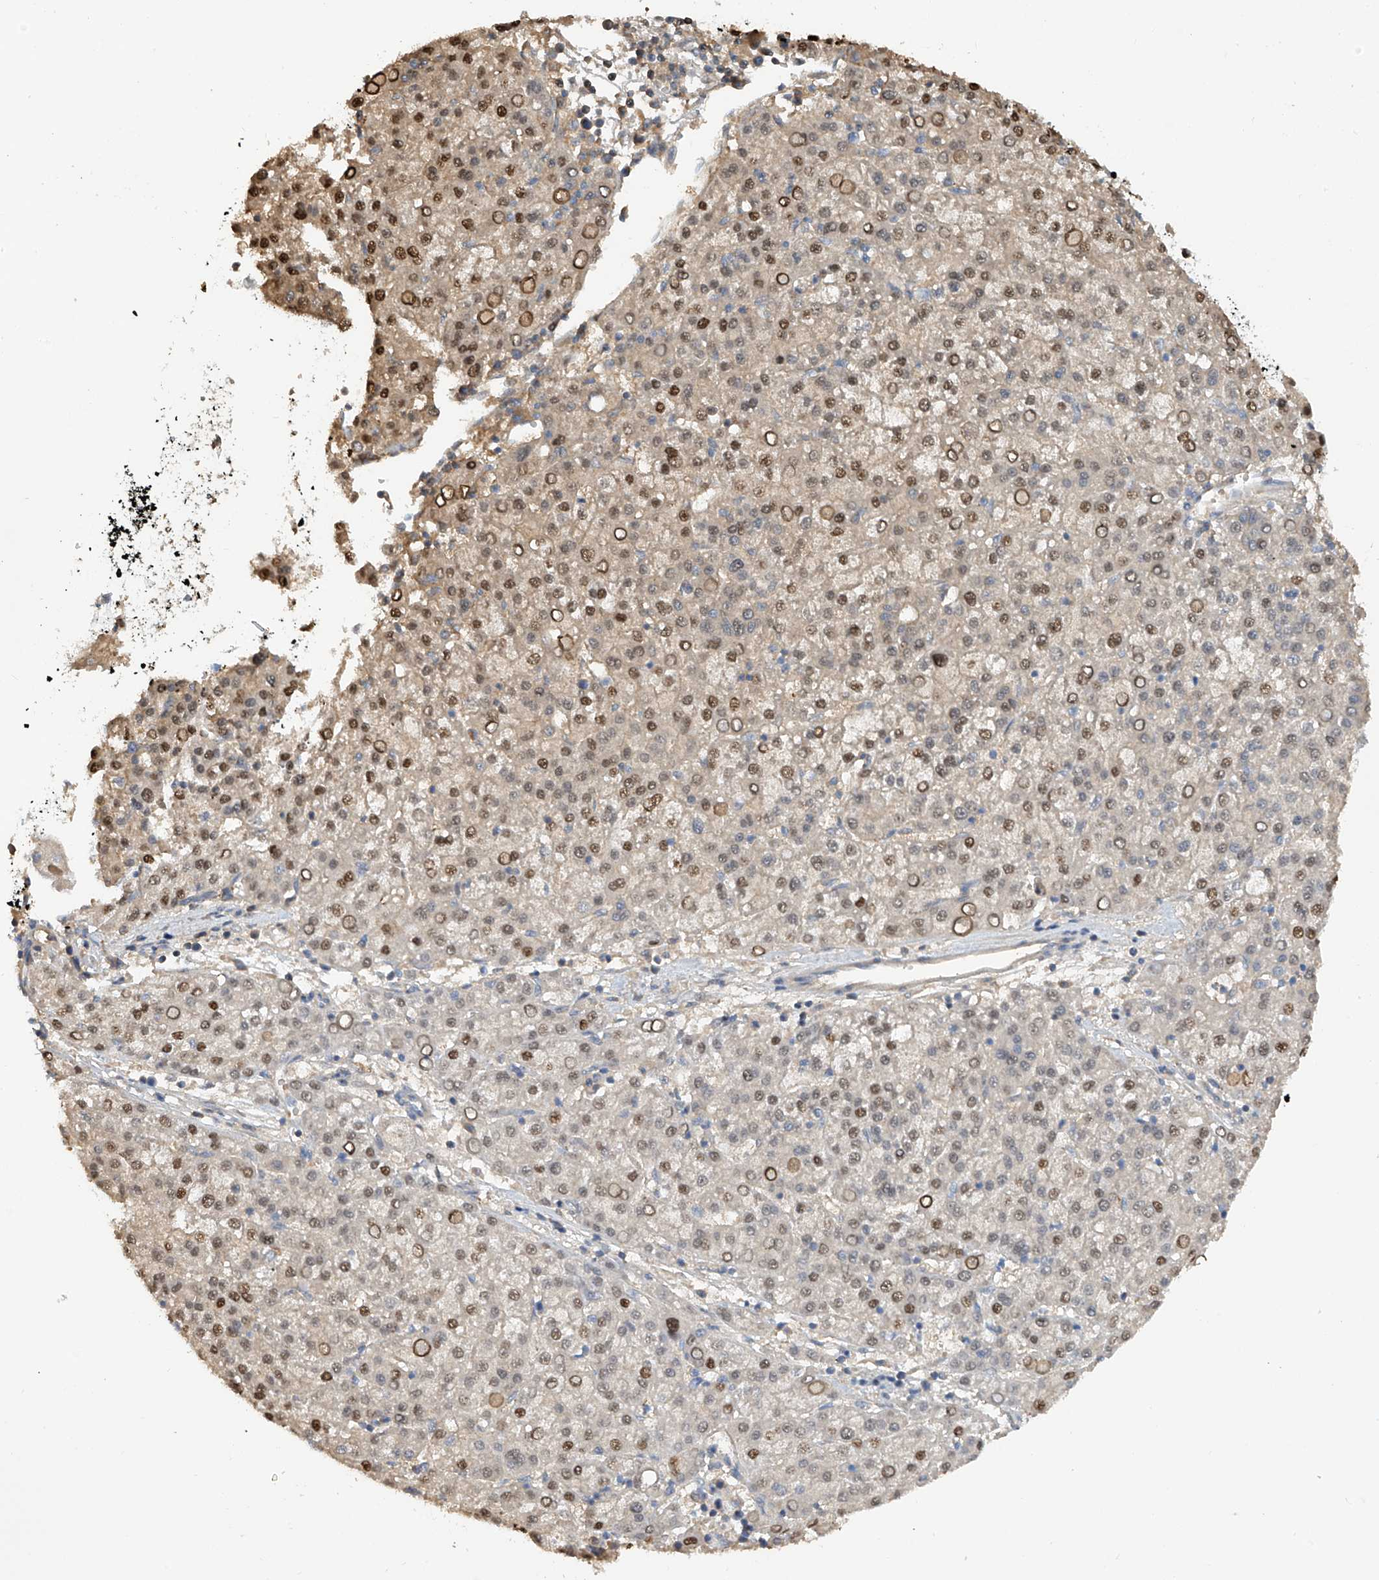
{"staining": {"intensity": "moderate", "quantity": "25%-75%", "location": "nuclear"}, "tissue": "liver cancer", "cell_type": "Tumor cells", "image_type": "cancer", "snomed": [{"axis": "morphology", "description": "Carcinoma, Hepatocellular, NOS"}, {"axis": "topography", "description": "Liver"}], "caption": "Immunohistochemical staining of human liver cancer (hepatocellular carcinoma) demonstrates moderate nuclear protein staining in about 25%-75% of tumor cells.", "gene": "PMM1", "patient": {"sex": "female", "age": 58}}